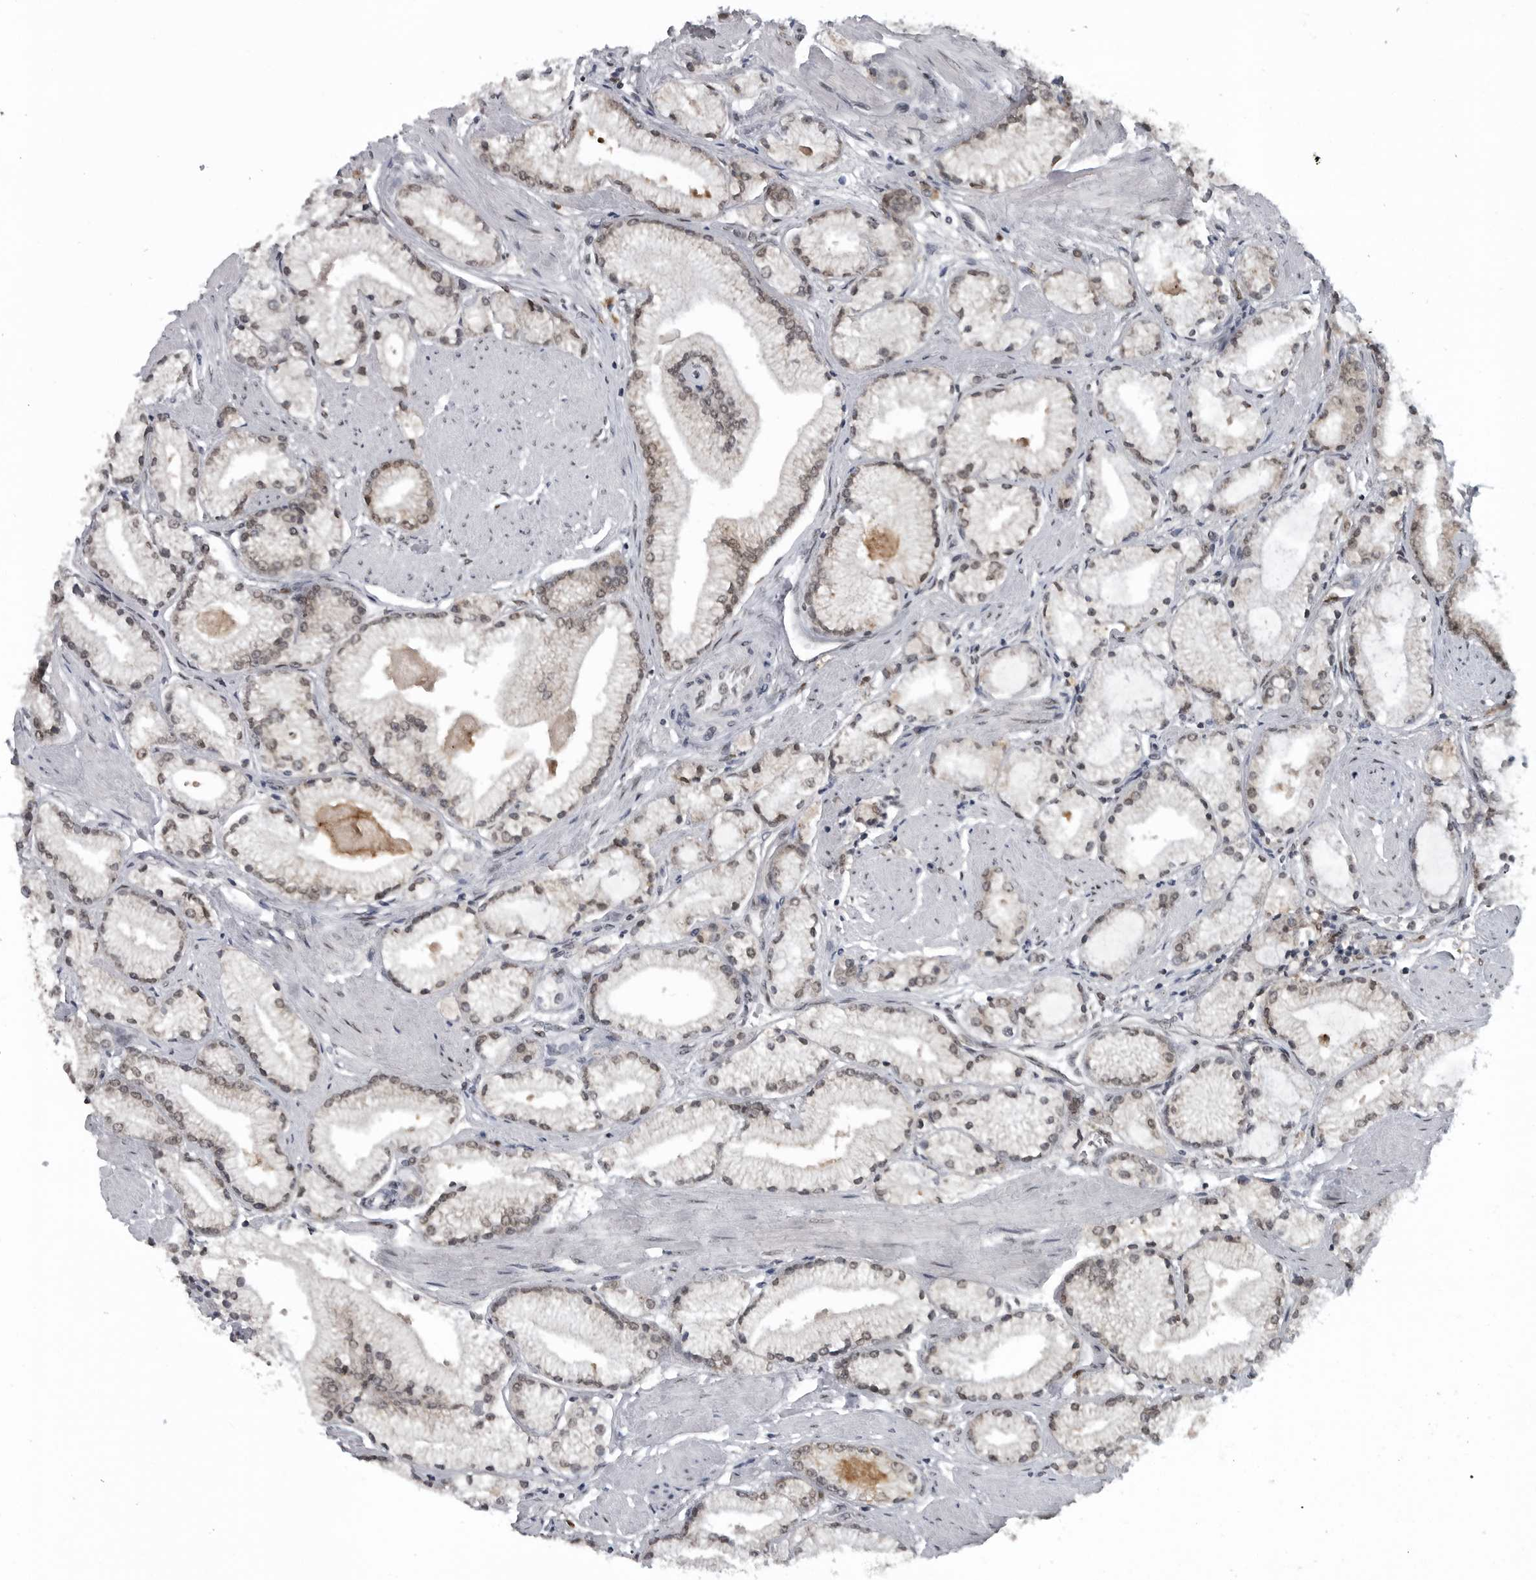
{"staining": {"intensity": "weak", "quantity": ">75%", "location": "cytoplasmic/membranous,nuclear"}, "tissue": "prostate cancer", "cell_type": "Tumor cells", "image_type": "cancer", "snomed": [{"axis": "morphology", "description": "Adenocarcinoma, High grade"}, {"axis": "topography", "description": "Prostate"}], "caption": "Weak cytoplasmic/membranous and nuclear expression for a protein is seen in approximately >75% of tumor cells of high-grade adenocarcinoma (prostate) using immunohistochemistry (IHC).", "gene": "C8orf58", "patient": {"sex": "male", "age": 50}}